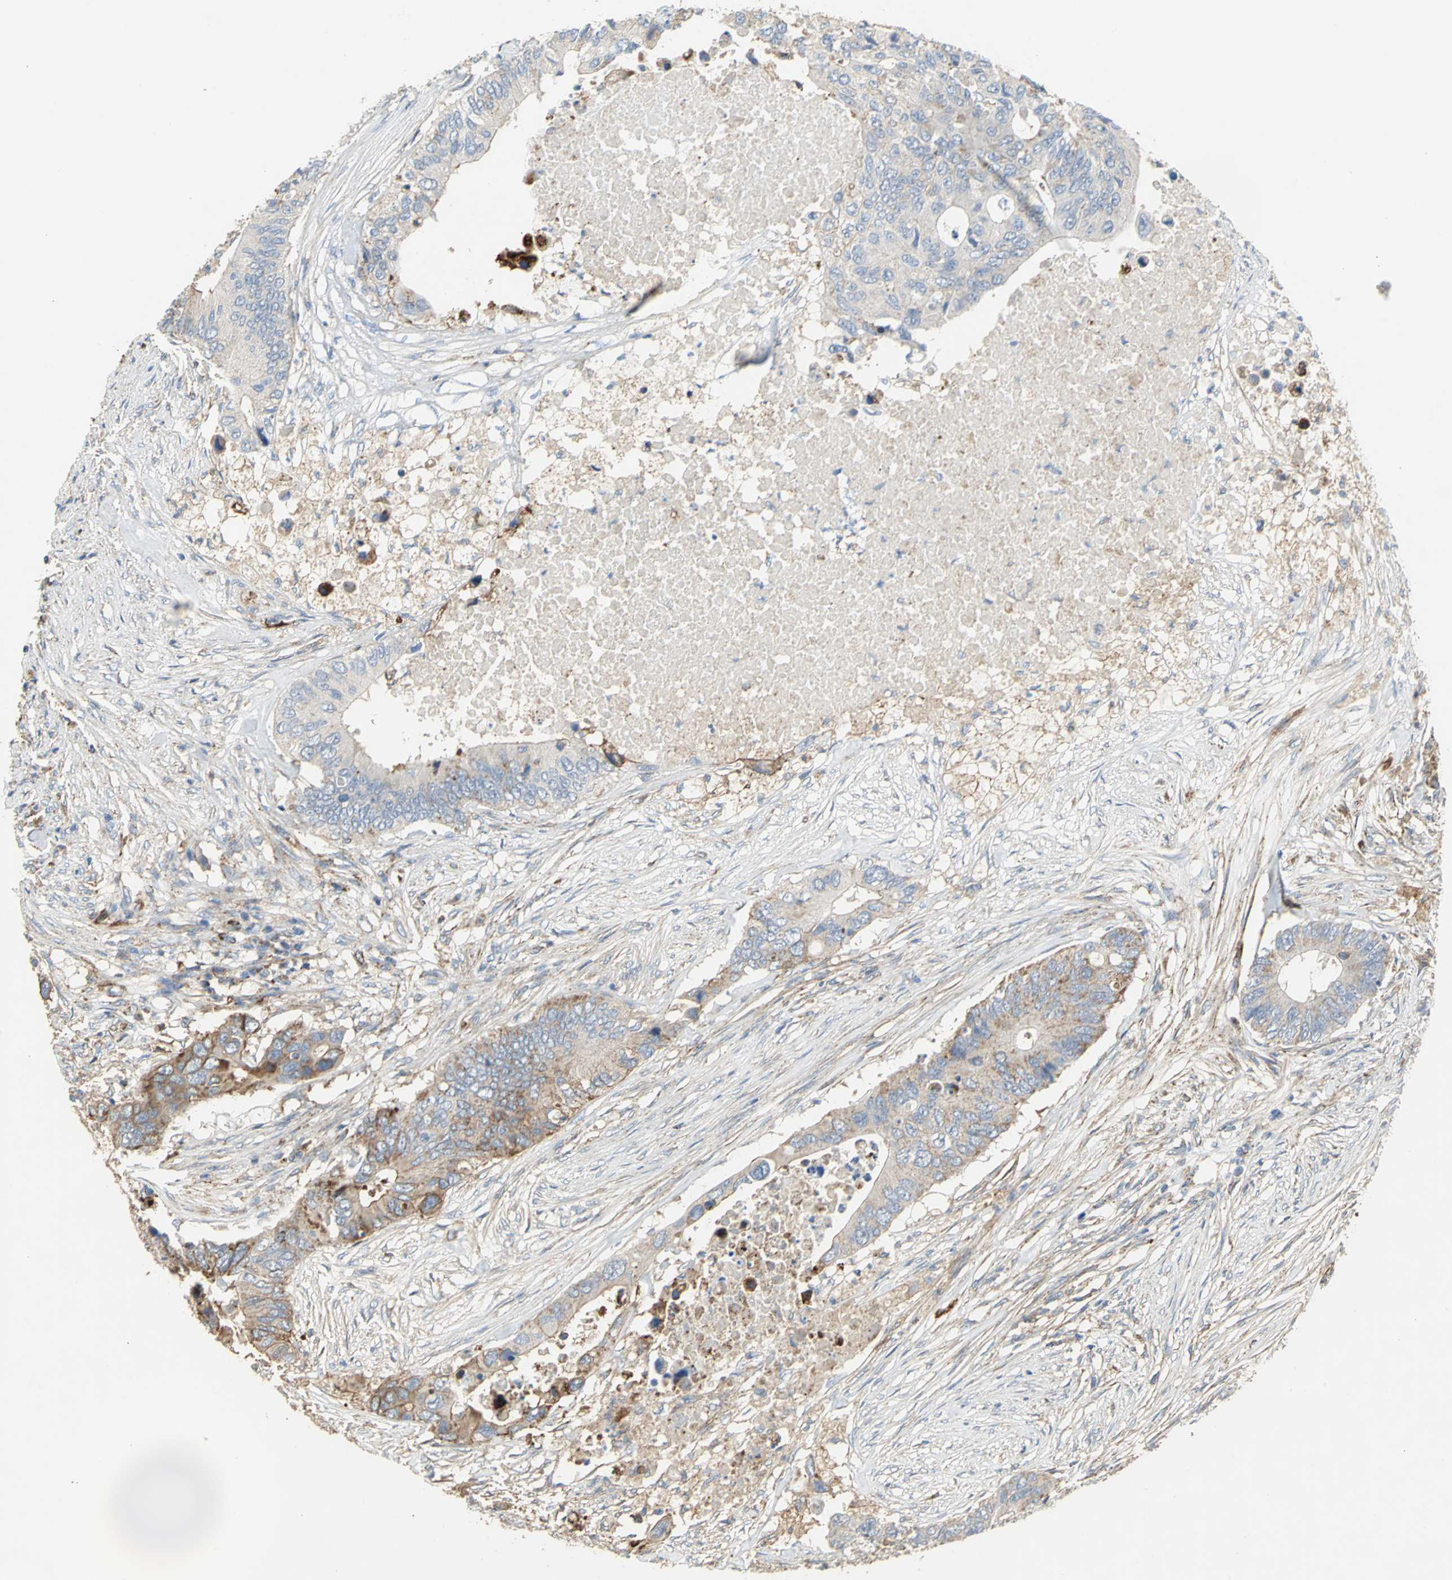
{"staining": {"intensity": "moderate", "quantity": "25%-75%", "location": "cytoplasmic/membranous"}, "tissue": "colorectal cancer", "cell_type": "Tumor cells", "image_type": "cancer", "snomed": [{"axis": "morphology", "description": "Adenocarcinoma, NOS"}, {"axis": "topography", "description": "Colon"}], "caption": "Human colorectal adenocarcinoma stained with a brown dye exhibits moderate cytoplasmic/membranous positive expression in approximately 25%-75% of tumor cells.", "gene": "NDUFB5", "patient": {"sex": "male", "age": 71}}